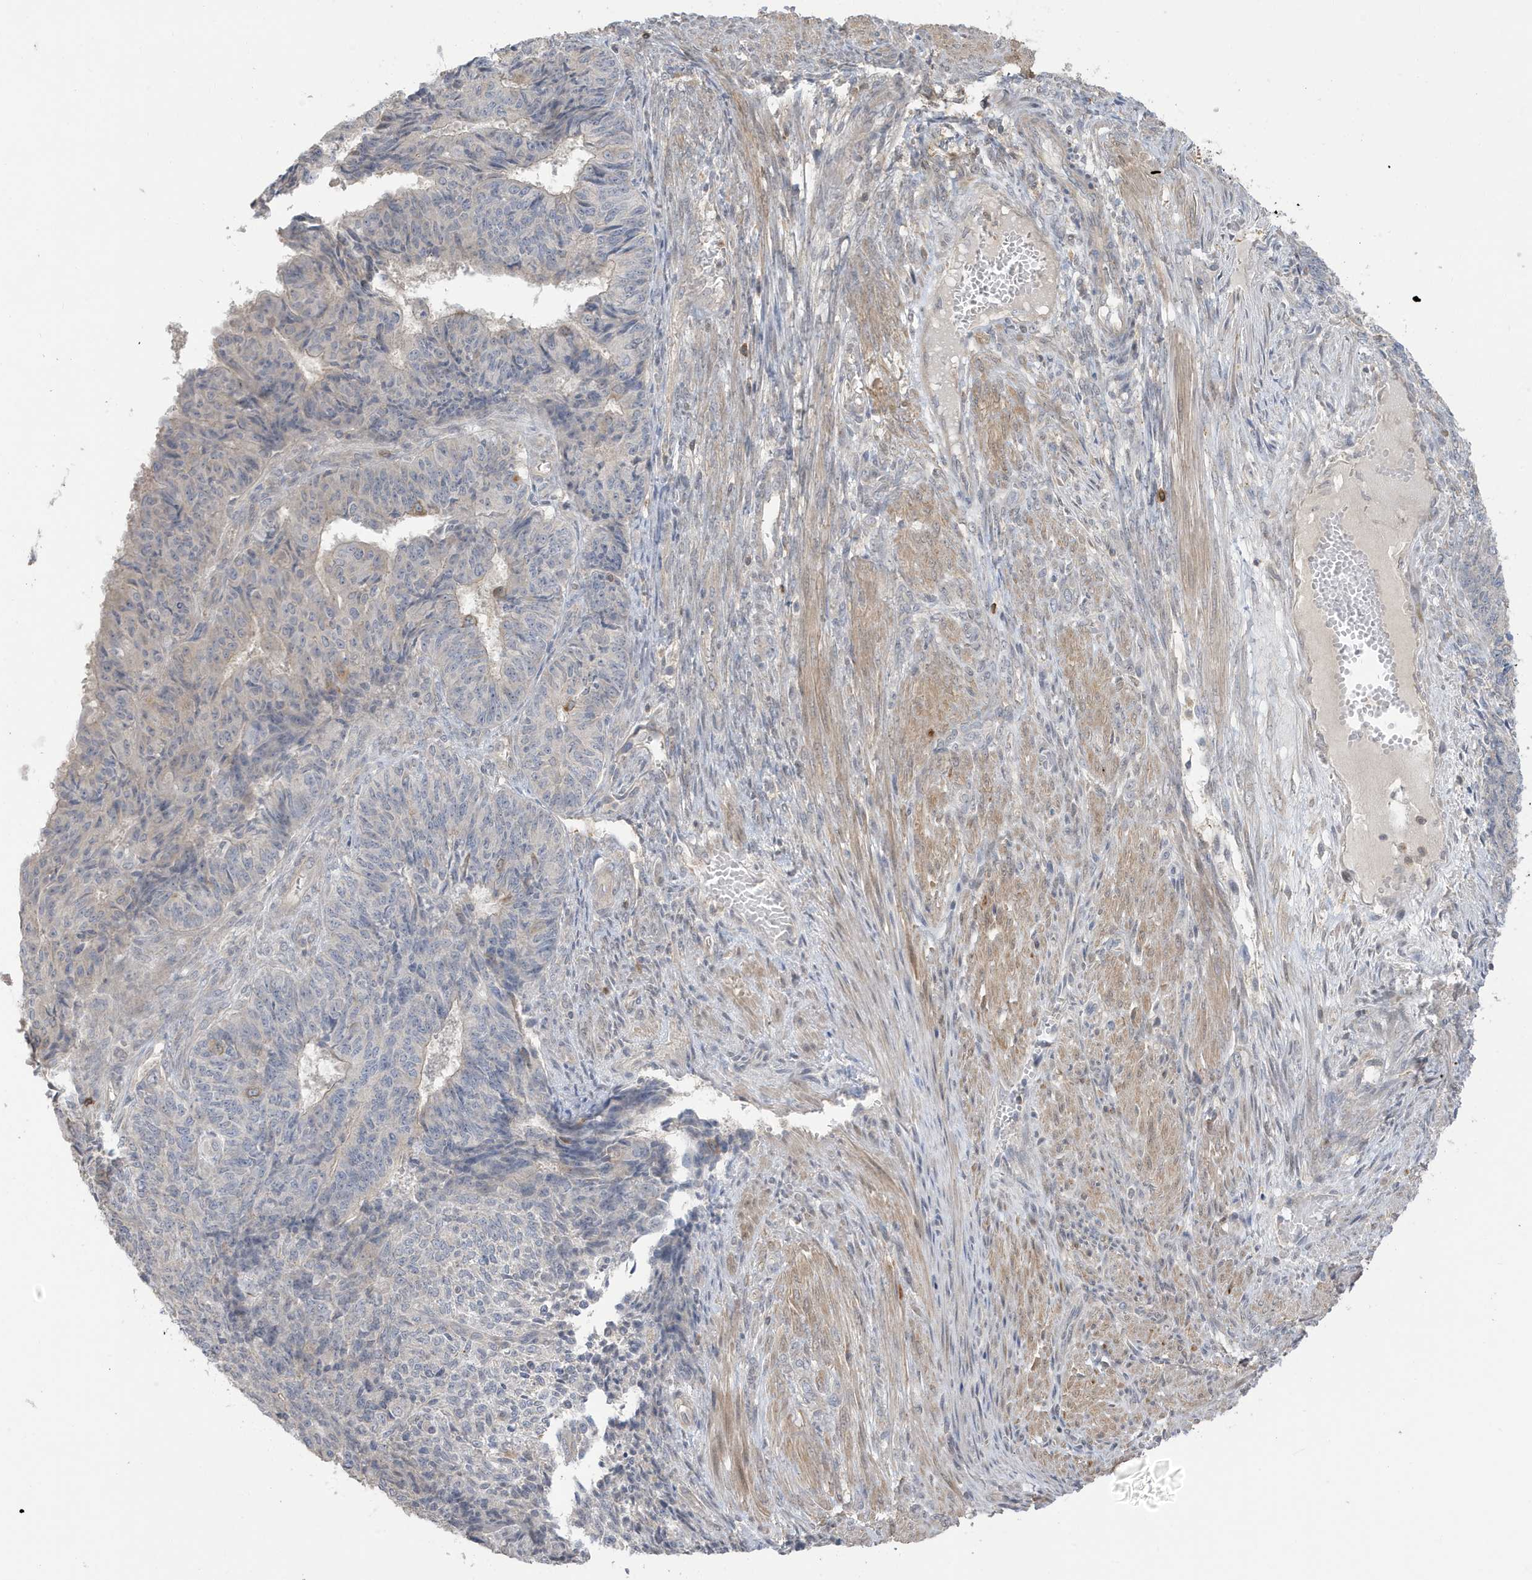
{"staining": {"intensity": "negative", "quantity": "none", "location": "none"}, "tissue": "endometrial cancer", "cell_type": "Tumor cells", "image_type": "cancer", "snomed": [{"axis": "morphology", "description": "Adenocarcinoma, NOS"}, {"axis": "topography", "description": "Endometrium"}], "caption": "IHC histopathology image of neoplastic tissue: human endometrial cancer stained with DAB (3,3'-diaminobenzidine) exhibits no significant protein positivity in tumor cells.", "gene": "TAB3", "patient": {"sex": "female", "age": 32}}